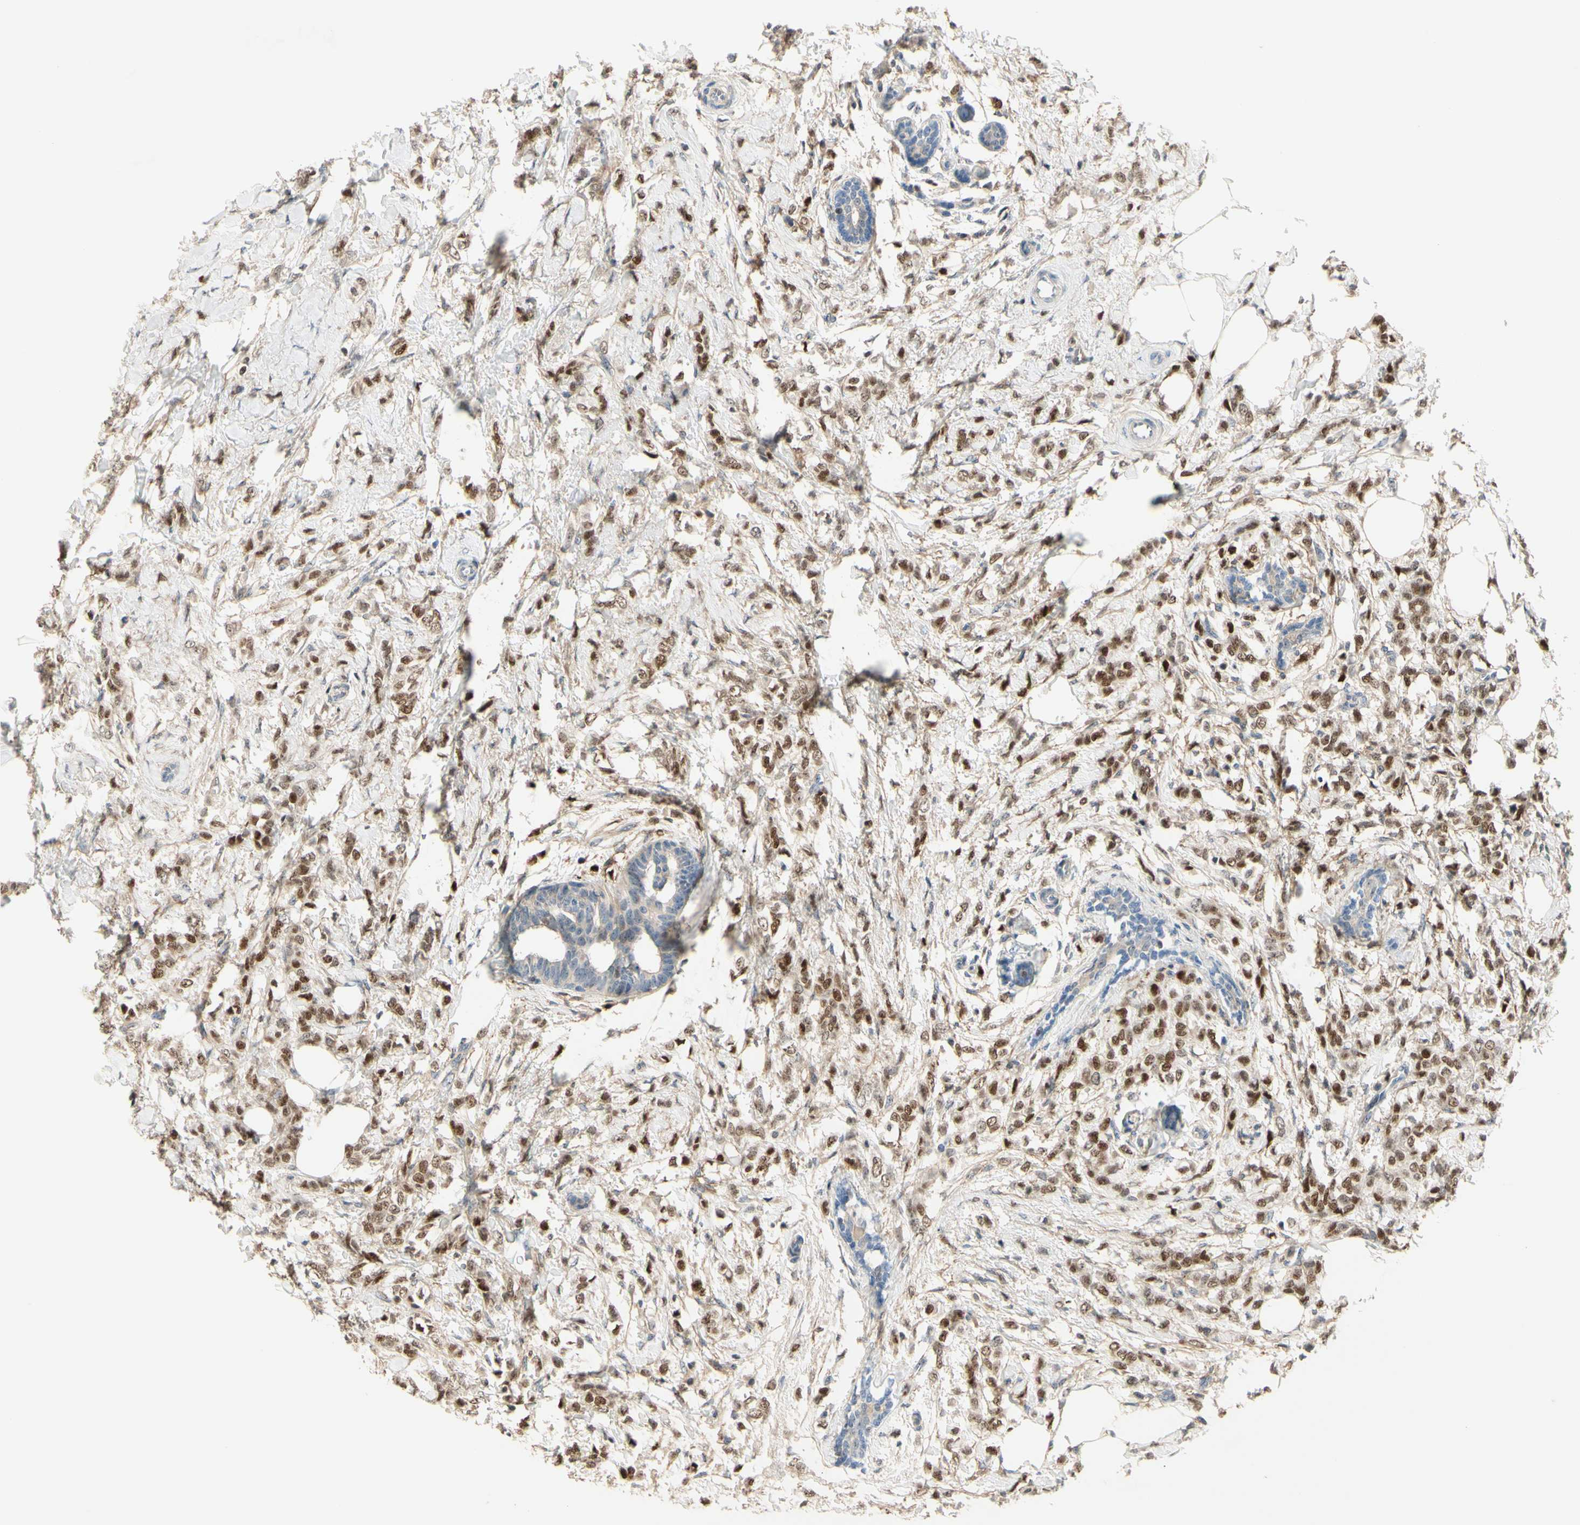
{"staining": {"intensity": "moderate", "quantity": ">75%", "location": "nuclear"}, "tissue": "breast cancer", "cell_type": "Tumor cells", "image_type": "cancer", "snomed": [{"axis": "morphology", "description": "Lobular carcinoma, in situ"}, {"axis": "morphology", "description": "Lobular carcinoma"}, {"axis": "topography", "description": "Breast"}], "caption": "Brown immunohistochemical staining in human lobular carcinoma (breast) displays moderate nuclear staining in about >75% of tumor cells.", "gene": "NFYA", "patient": {"sex": "female", "age": 41}}